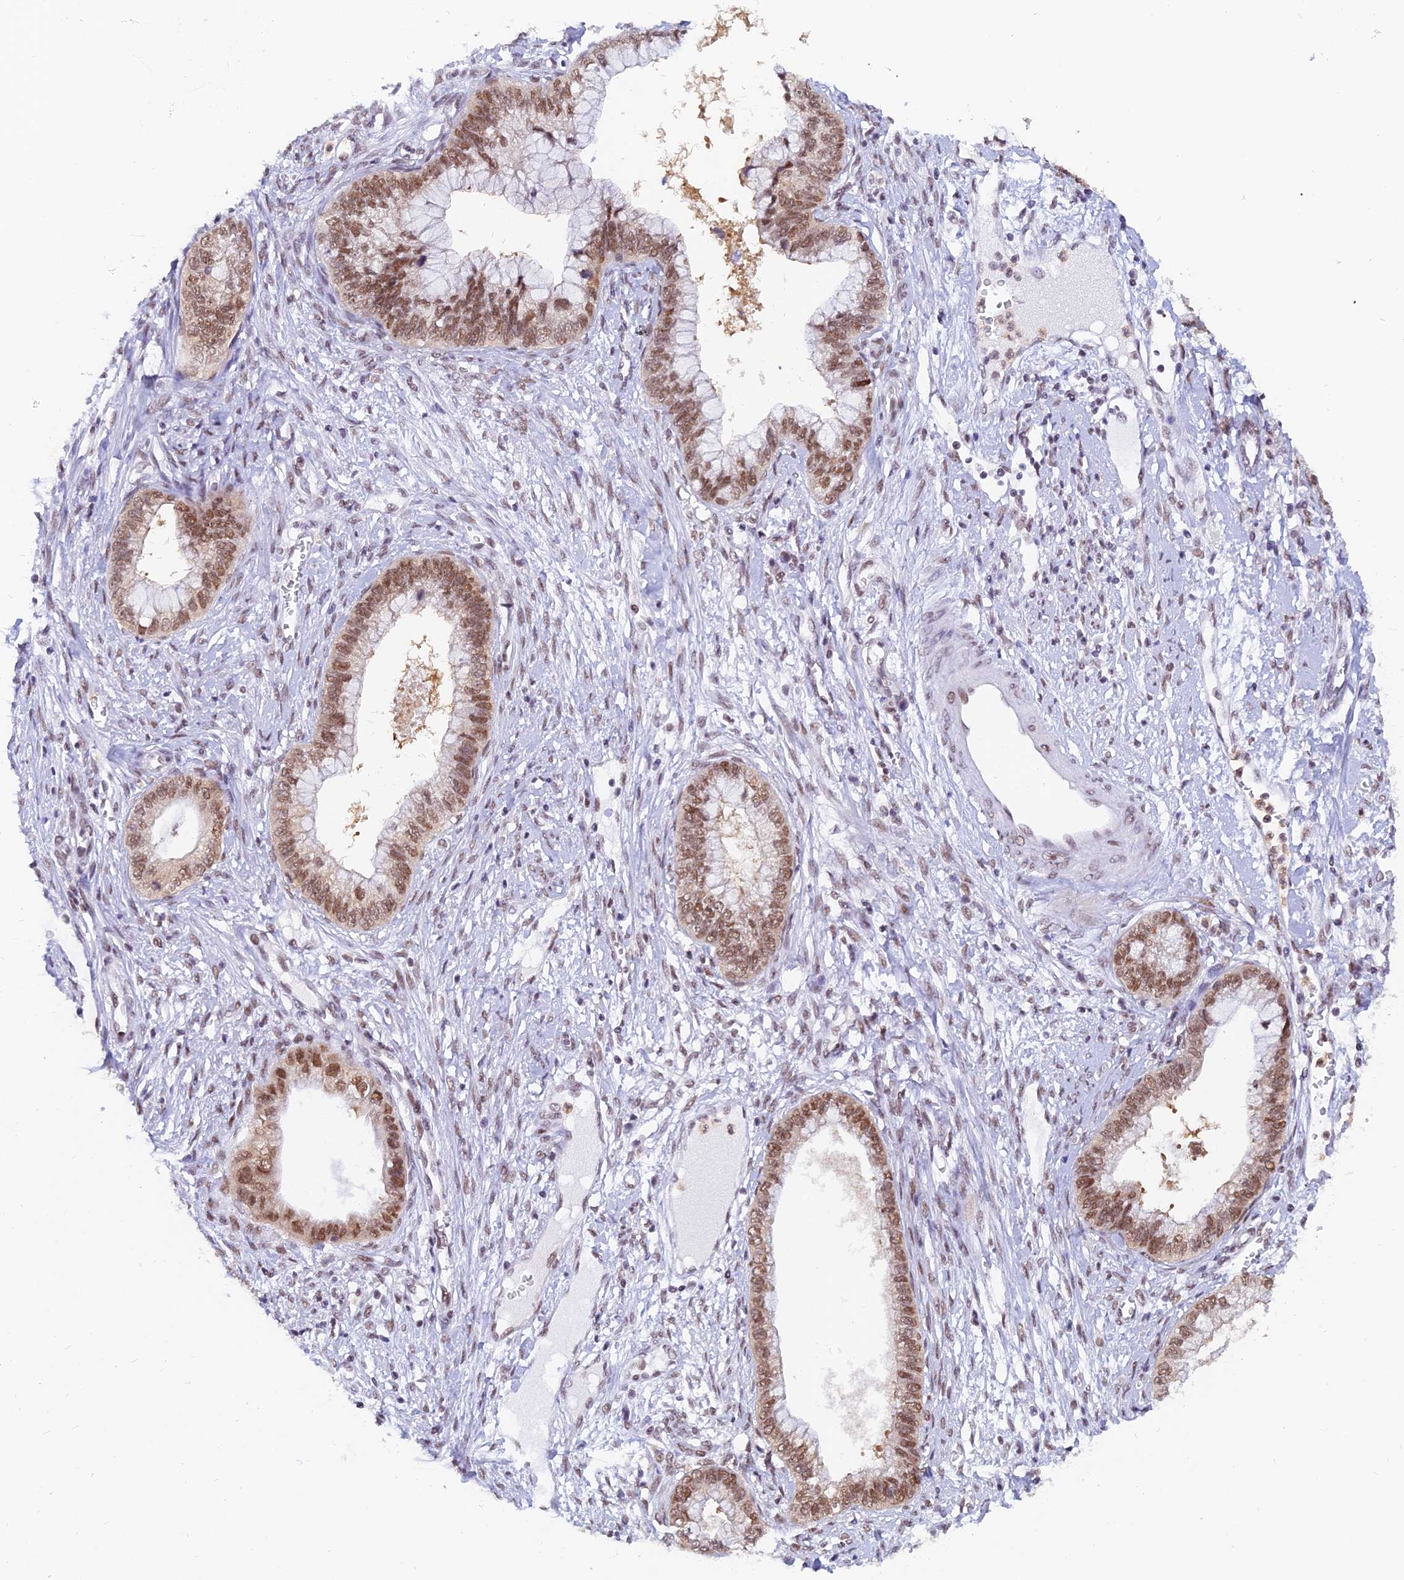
{"staining": {"intensity": "moderate", "quantity": ">75%", "location": "nuclear"}, "tissue": "cervical cancer", "cell_type": "Tumor cells", "image_type": "cancer", "snomed": [{"axis": "morphology", "description": "Adenocarcinoma, NOS"}, {"axis": "topography", "description": "Cervix"}], "caption": "Protein staining of cervical adenocarcinoma tissue displays moderate nuclear staining in about >75% of tumor cells.", "gene": "DPY30", "patient": {"sex": "female", "age": 44}}